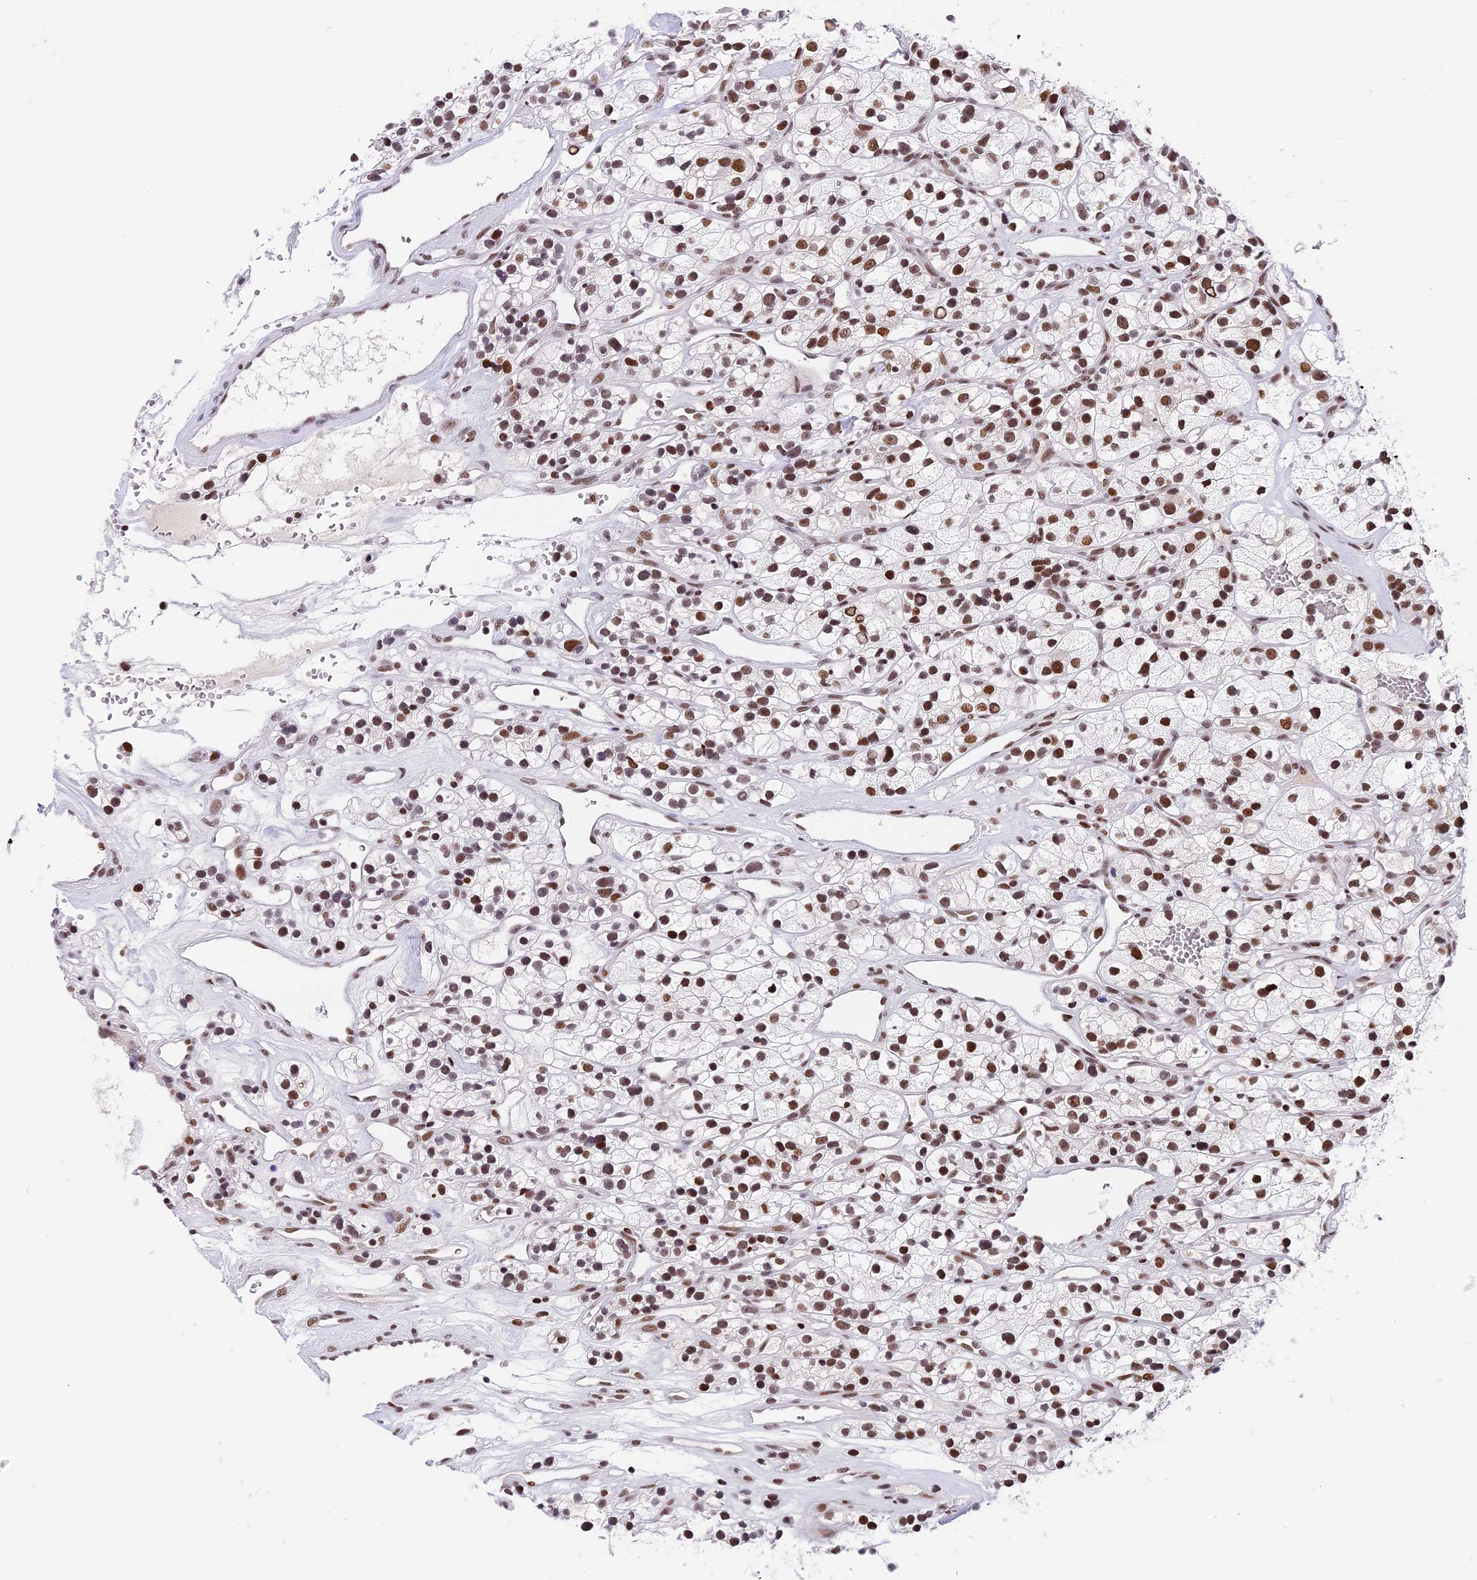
{"staining": {"intensity": "strong", "quantity": ">75%", "location": "nuclear"}, "tissue": "renal cancer", "cell_type": "Tumor cells", "image_type": "cancer", "snomed": [{"axis": "morphology", "description": "Adenocarcinoma, NOS"}, {"axis": "topography", "description": "Kidney"}], "caption": "Strong nuclear expression is appreciated in approximately >75% of tumor cells in renal adenocarcinoma.", "gene": "SBNO1", "patient": {"sex": "female", "age": 57}}